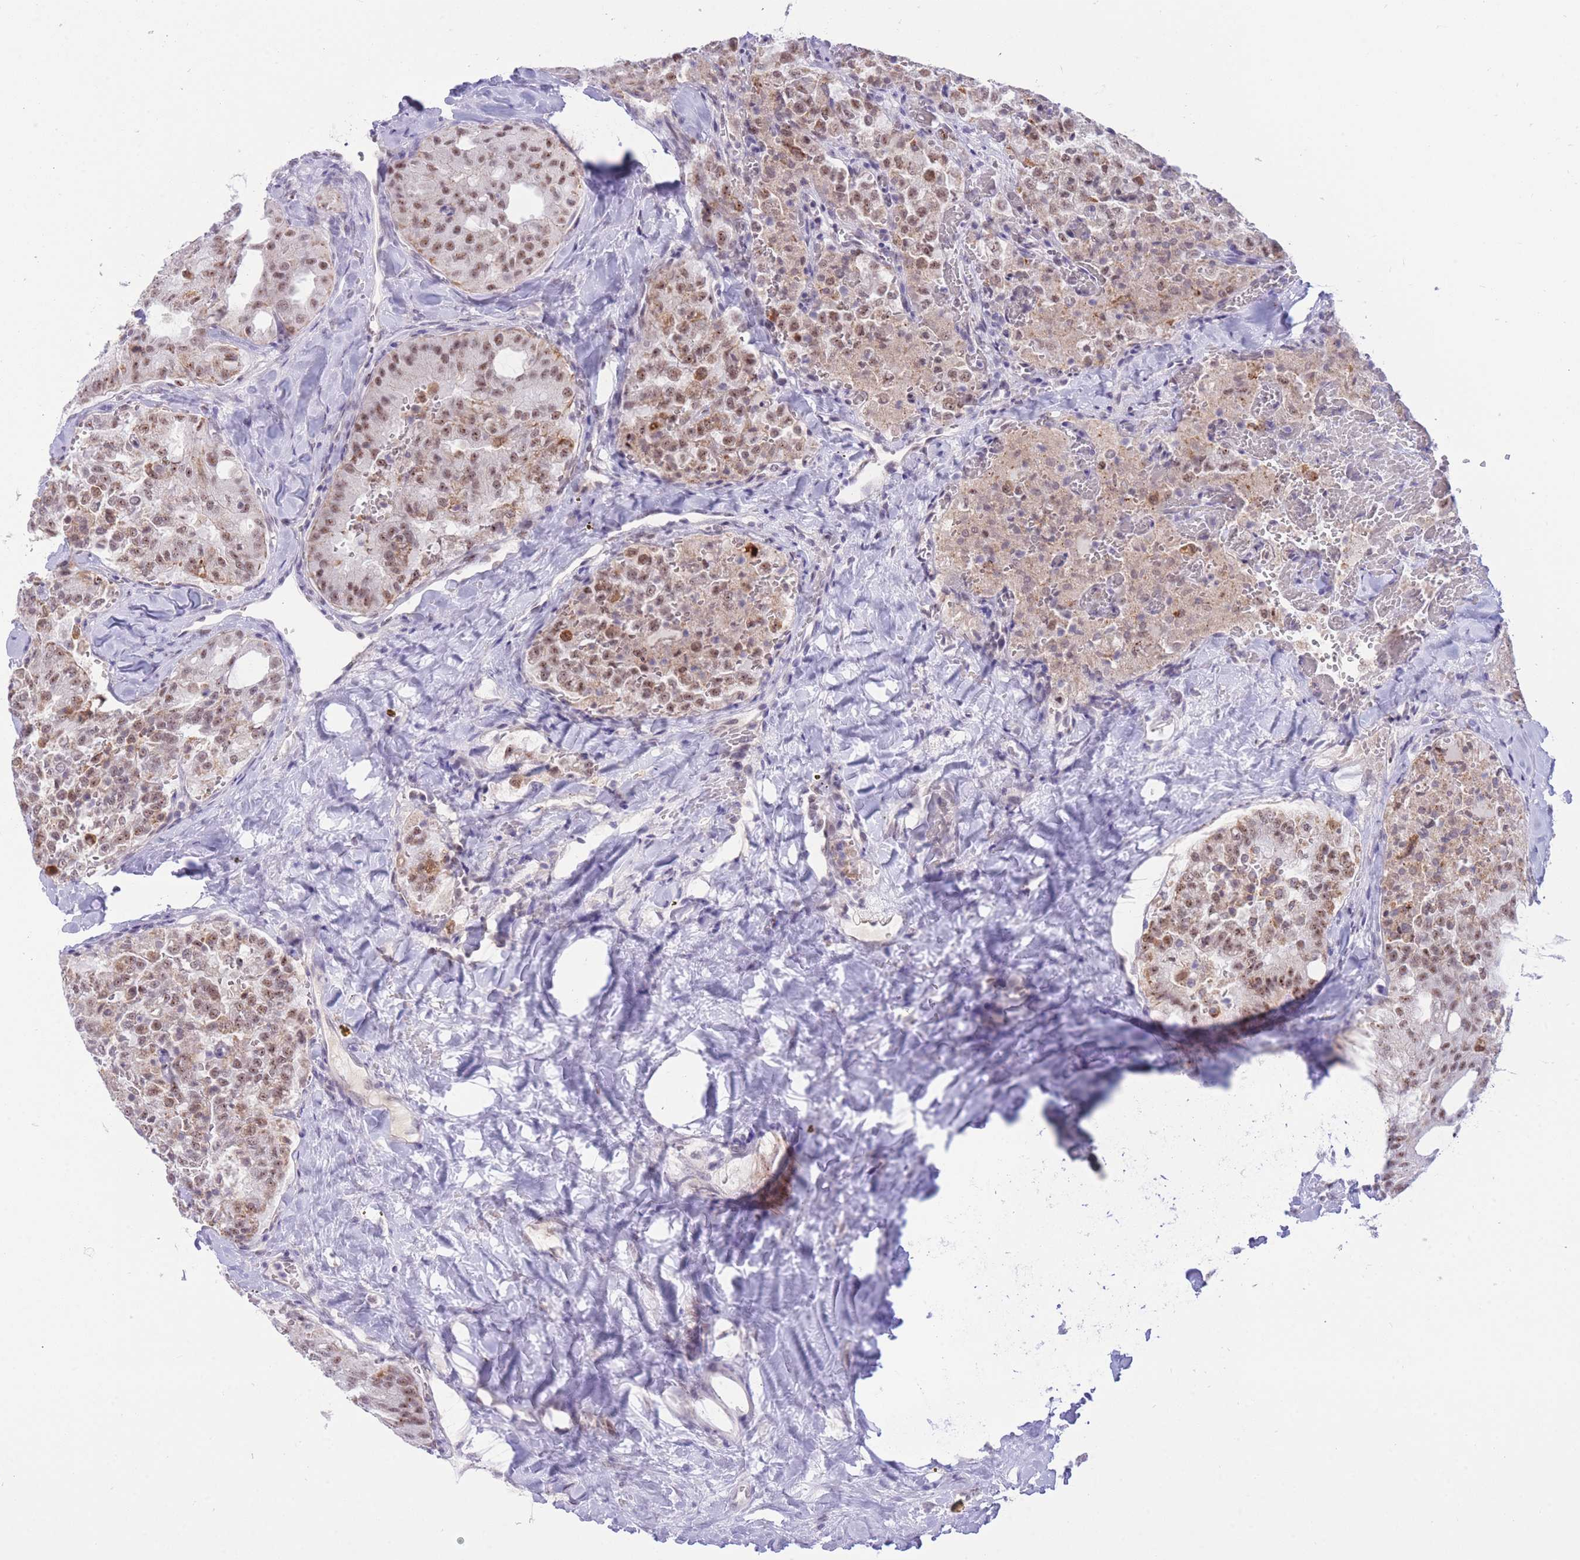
{"staining": {"intensity": "moderate", "quantity": ">75%", "location": "nuclear"}, "tissue": "thyroid cancer", "cell_type": "Tumor cells", "image_type": "cancer", "snomed": [{"axis": "morphology", "description": "Follicular adenoma carcinoma, NOS"}, {"axis": "topography", "description": "Thyroid gland"}], "caption": "A photomicrograph of follicular adenoma carcinoma (thyroid) stained for a protein exhibits moderate nuclear brown staining in tumor cells.", "gene": "CYP2B6", "patient": {"sex": "male", "age": 75}}